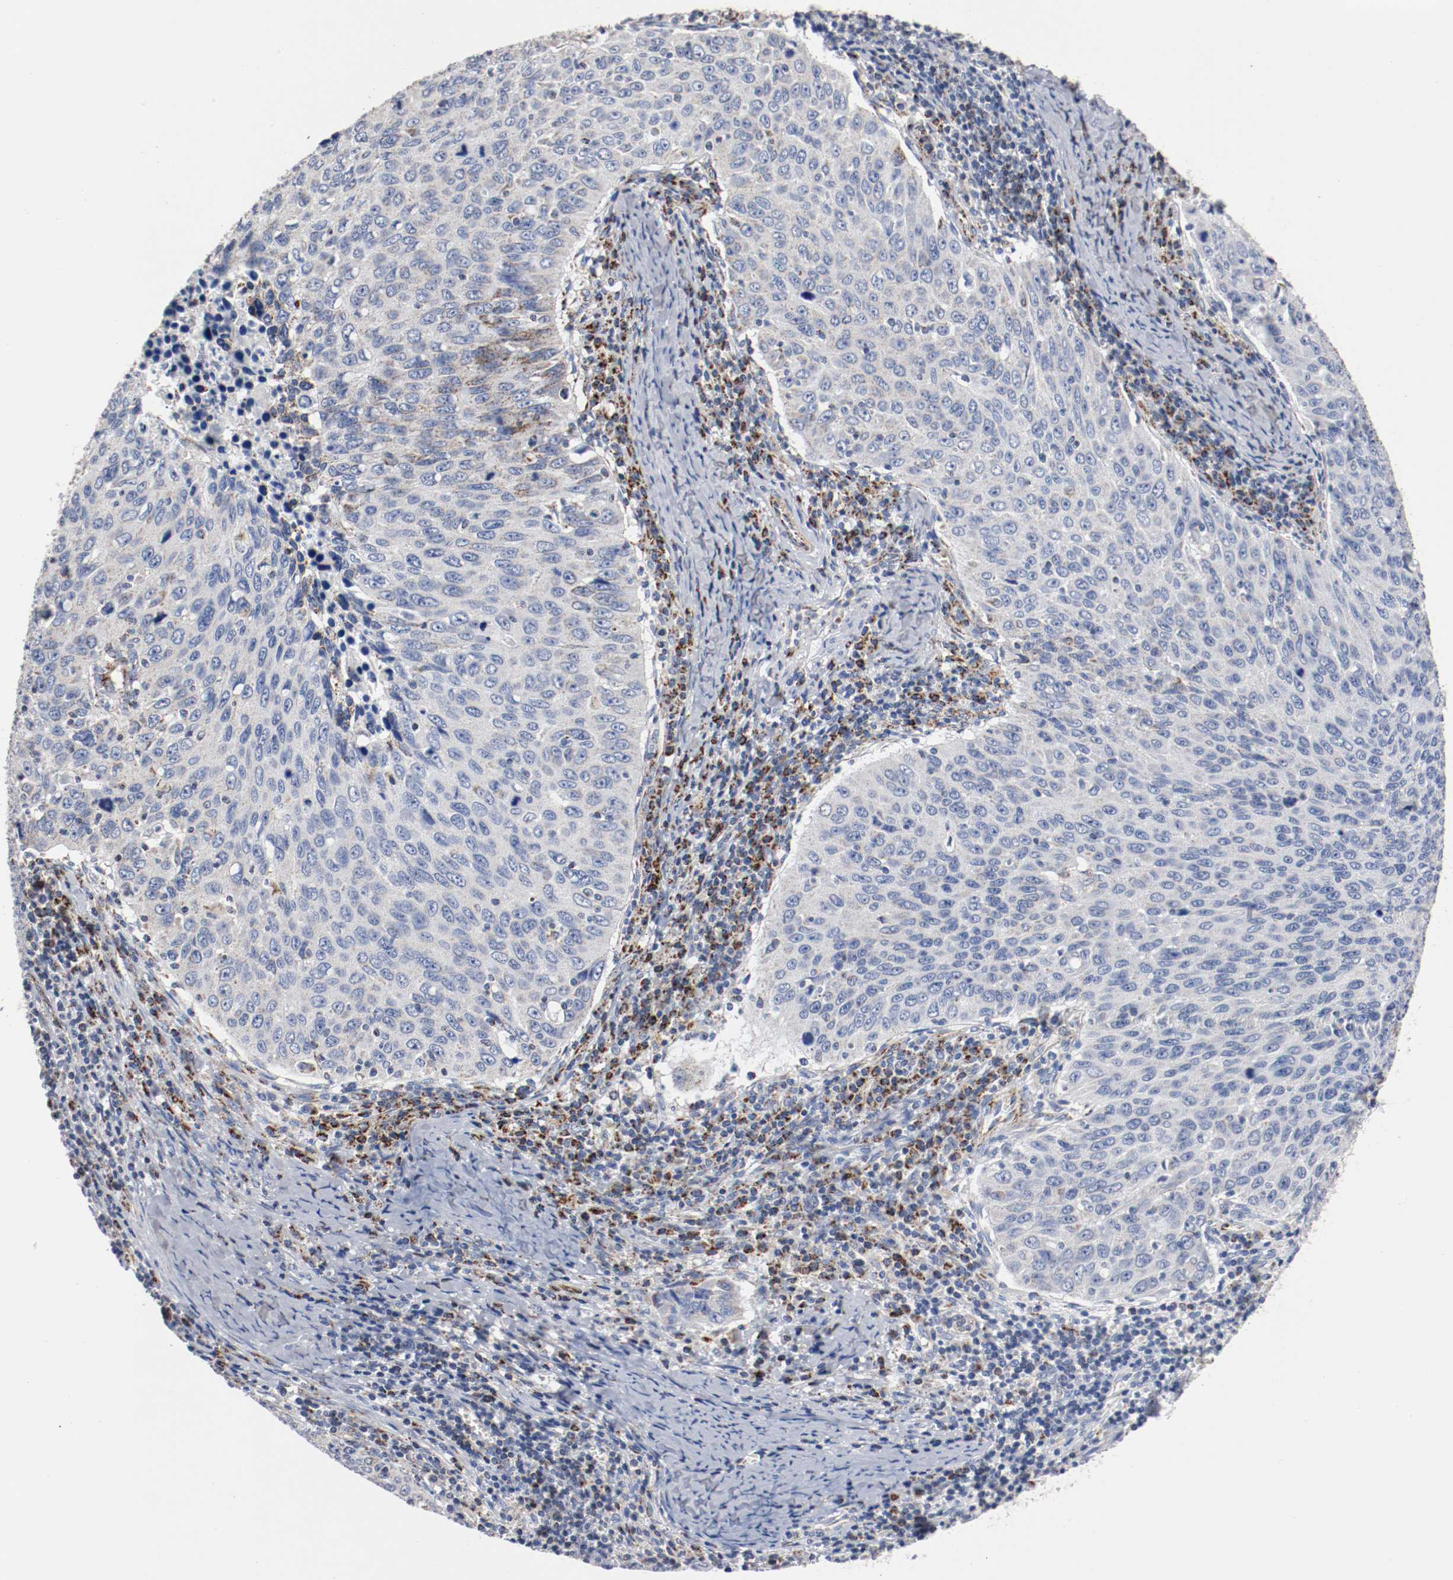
{"staining": {"intensity": "negative", "quantity": "none", "location": "none"}, "tissue": "cervical cancer", "cell_type": "Tumor cells", "image_type": "cancer", "snomed": [{"axis": "morphology", "description": "Squamous cell carcinoma, NOS"}, {"axis": "topography", "description": "Cervix"}], "caption": "Immunohistochemistry photomicrograph of neoplastic tissue: human cervical cancer (squamous cell carcinoma) stained with DAB (3,3'-diaminobenzidine) demonstrates no significant protein expression in tumor cells.", "gene": "TUBD1", "patient": {"sex": "female", "age": 53}}